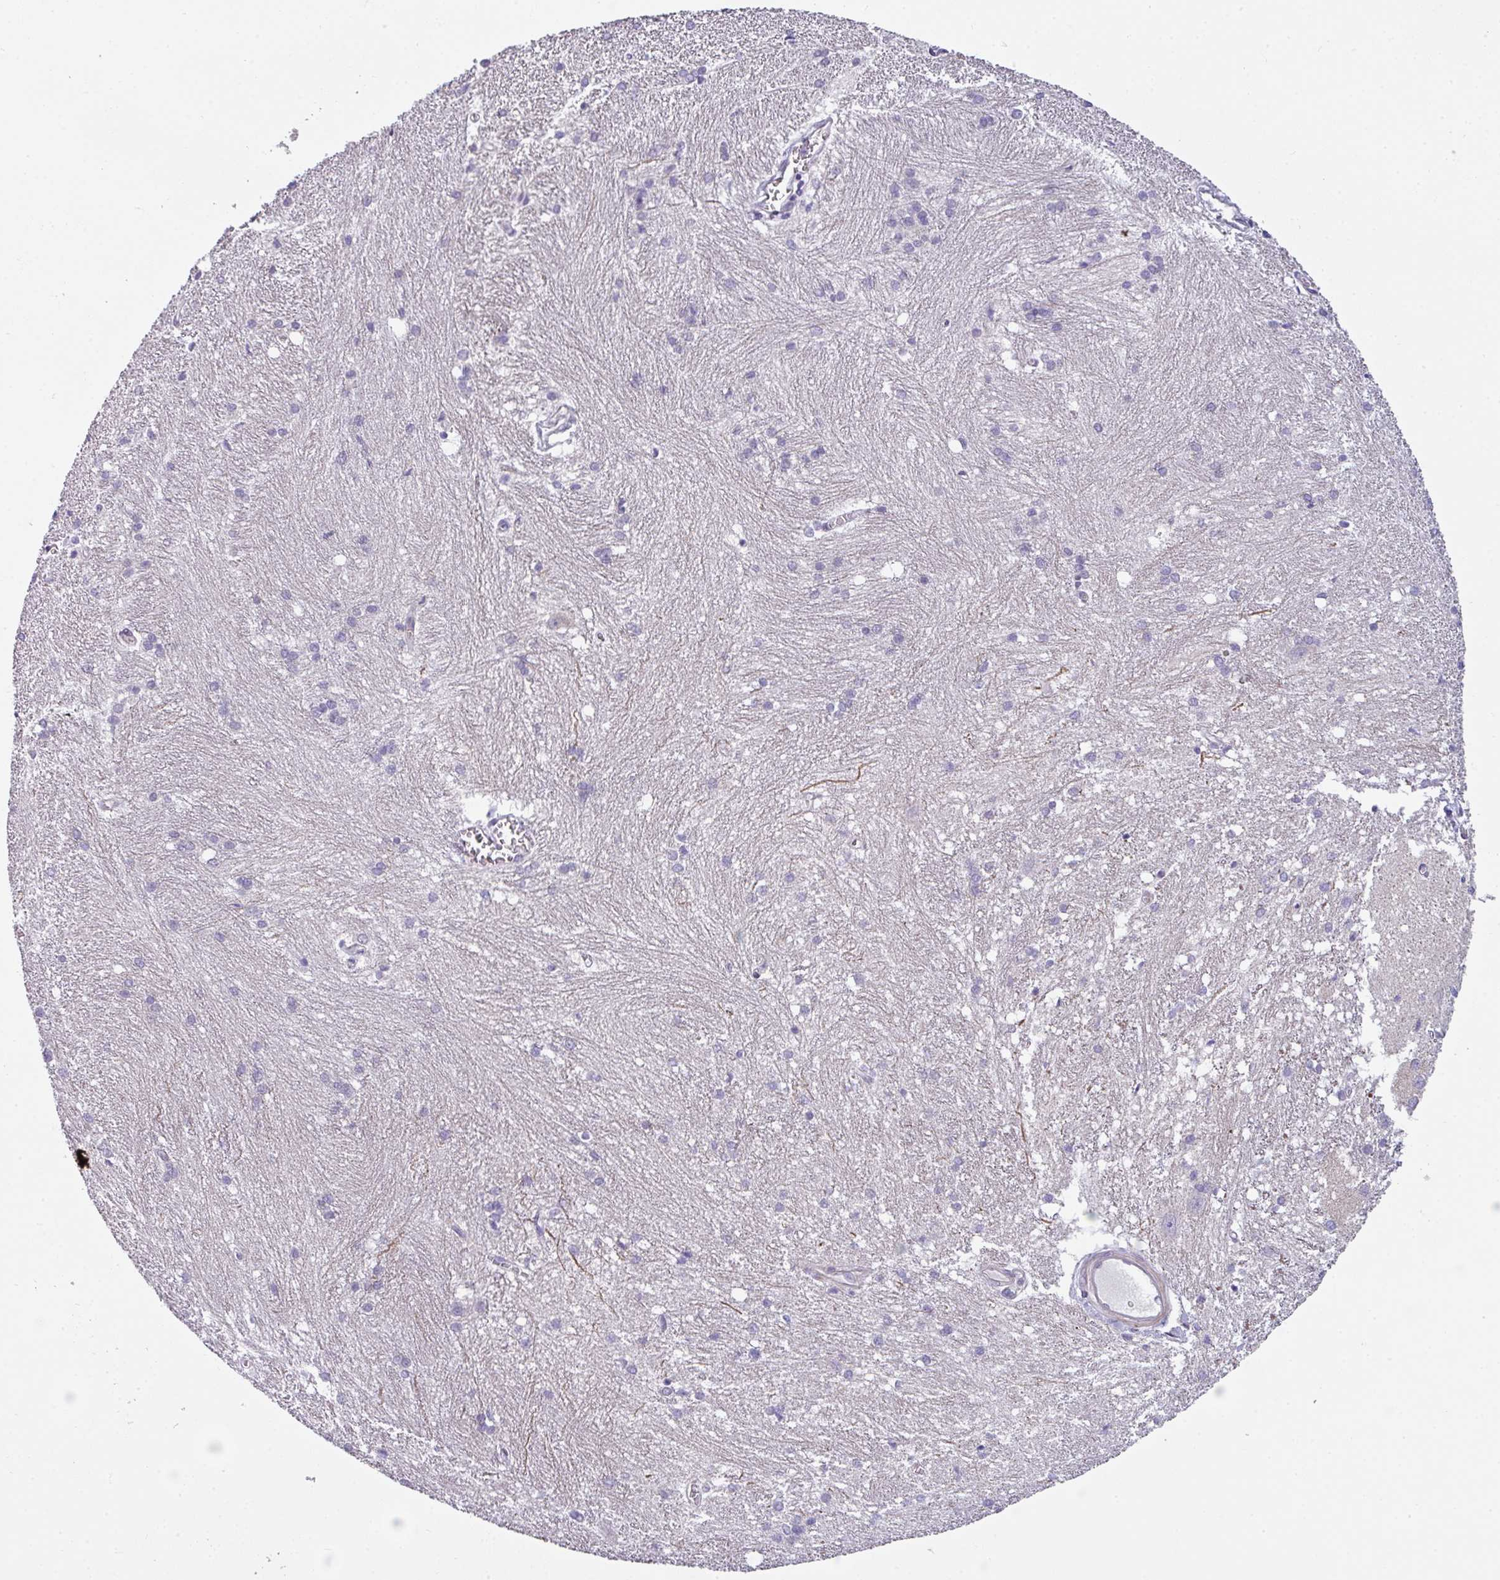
{"staining": {"intensity": "negative", "quantity": "none", "location": "none"}, "tissue": "caudate", "cell_type": "Glial cells", "image_type": "normal", "snomed": [{"axis": "morphology", "description": "Normal tissue, NOS"}, {"axis": "topography", "description": "Lateral ventricle wall"}], "caption": "The micrograph exhibits no significant staining in glial cells of caudate. (DAB (3,3'-diaminobenzidine) immunohistochemistry visualized using brightfield microscopy, high magnification).", "gene": "C2orf68", "patient": {"sex": "male", "age": 37}}